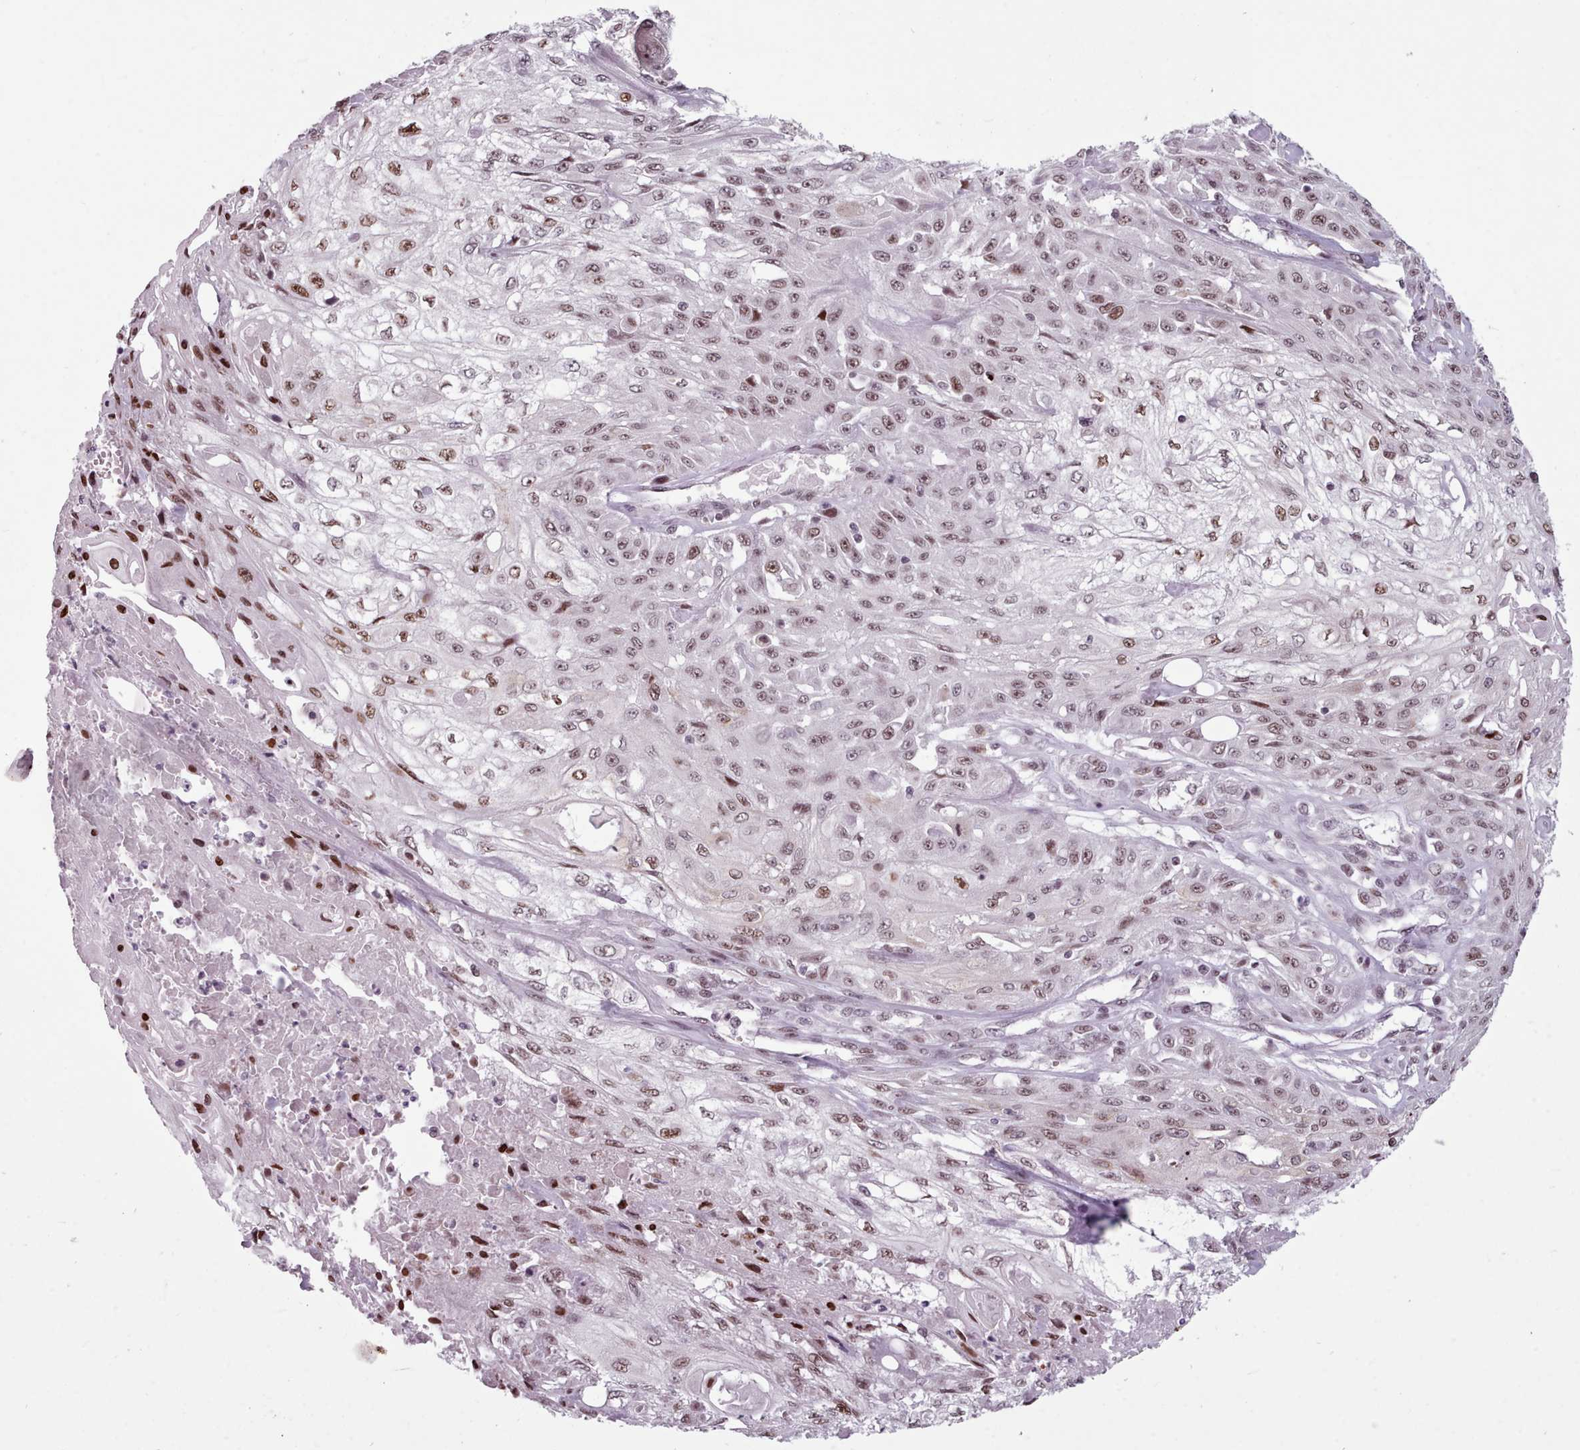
{"staining": {"intensity": "moderate", "quantity": ">75%", "location": "nuclear"}, "tissue": "skin cancer", "cell_type": "Tumor cells", "image_type": "cancer", "snomed": [{"axis": "morphology", "description": "Squamous cell carcinoma, NOS"}, {"axis": "morphology", "description": "Squamous cell carcinoma, metastatic, NOS"}, {"axis": "topography", "description": "Skin"}, {"axis": "topography", "description": "Lymph node"}], "caption": "Immunohistochemistry of skin cancer displays medium levels of moderate nuclear positivity in about >75% of tumor cells.", "gene": "SRRM1", "patient": {"sex": "male", "age": 75}}